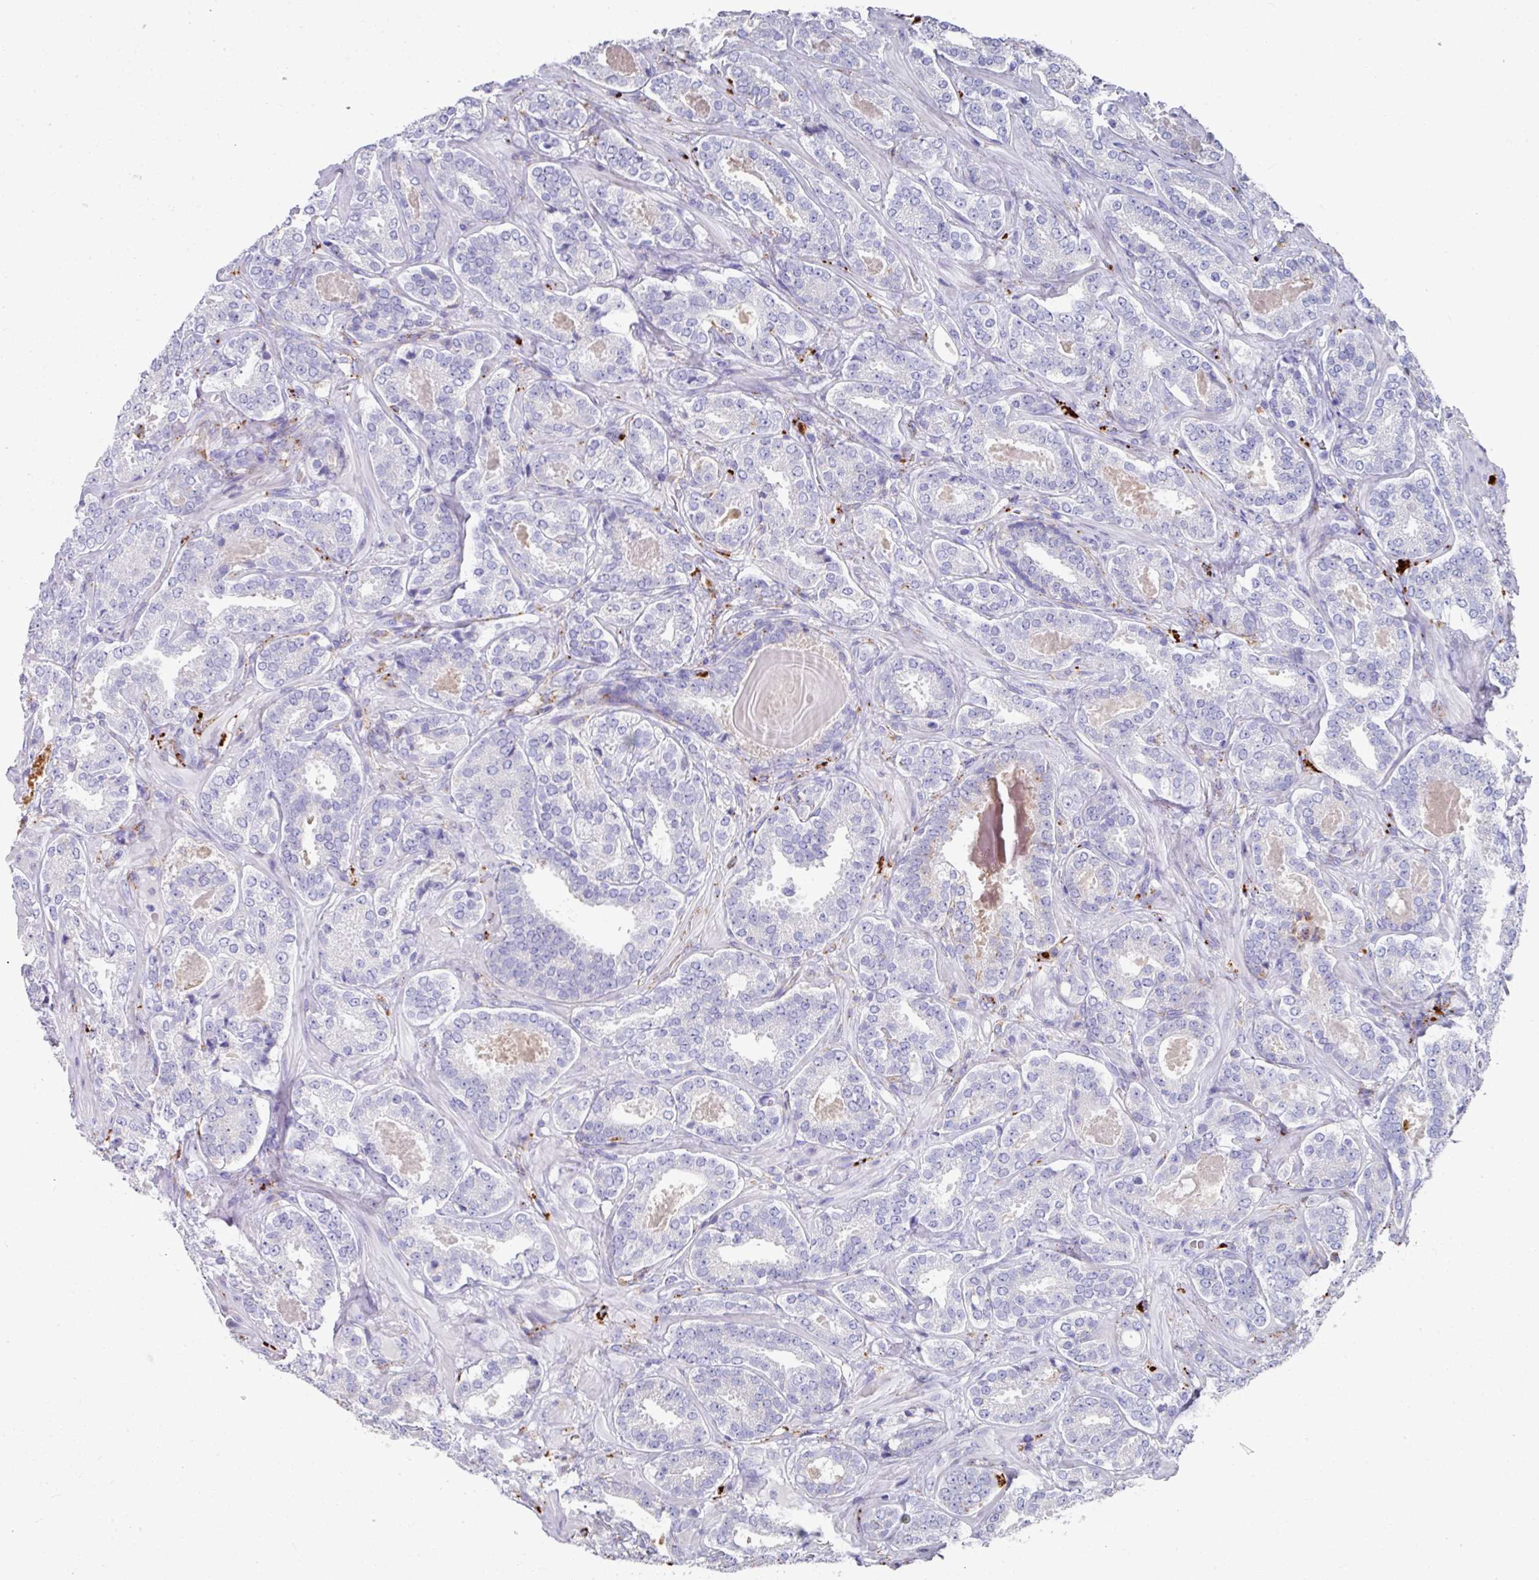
{"staining": {"intensity": "negative", "quantity": "none", "location": "none"}, "tissue": "prostate cancer", "cell_type": "Tumor cells", "image_type": "cancer", "snomed": [{"axis": "morphology", "description": "Adenocarcinoma, High grade"}, {"axis": "topography", "description": "Prostate"}], "caption": "High power microscopy histopathology image of an immunohistochemistry histopathology image of prostate adenocarcinoma (high-grade), revealing no significant expression in tumor cells.", "gene": "CPVL", "patient": {"sex": "male", "age": 65}}